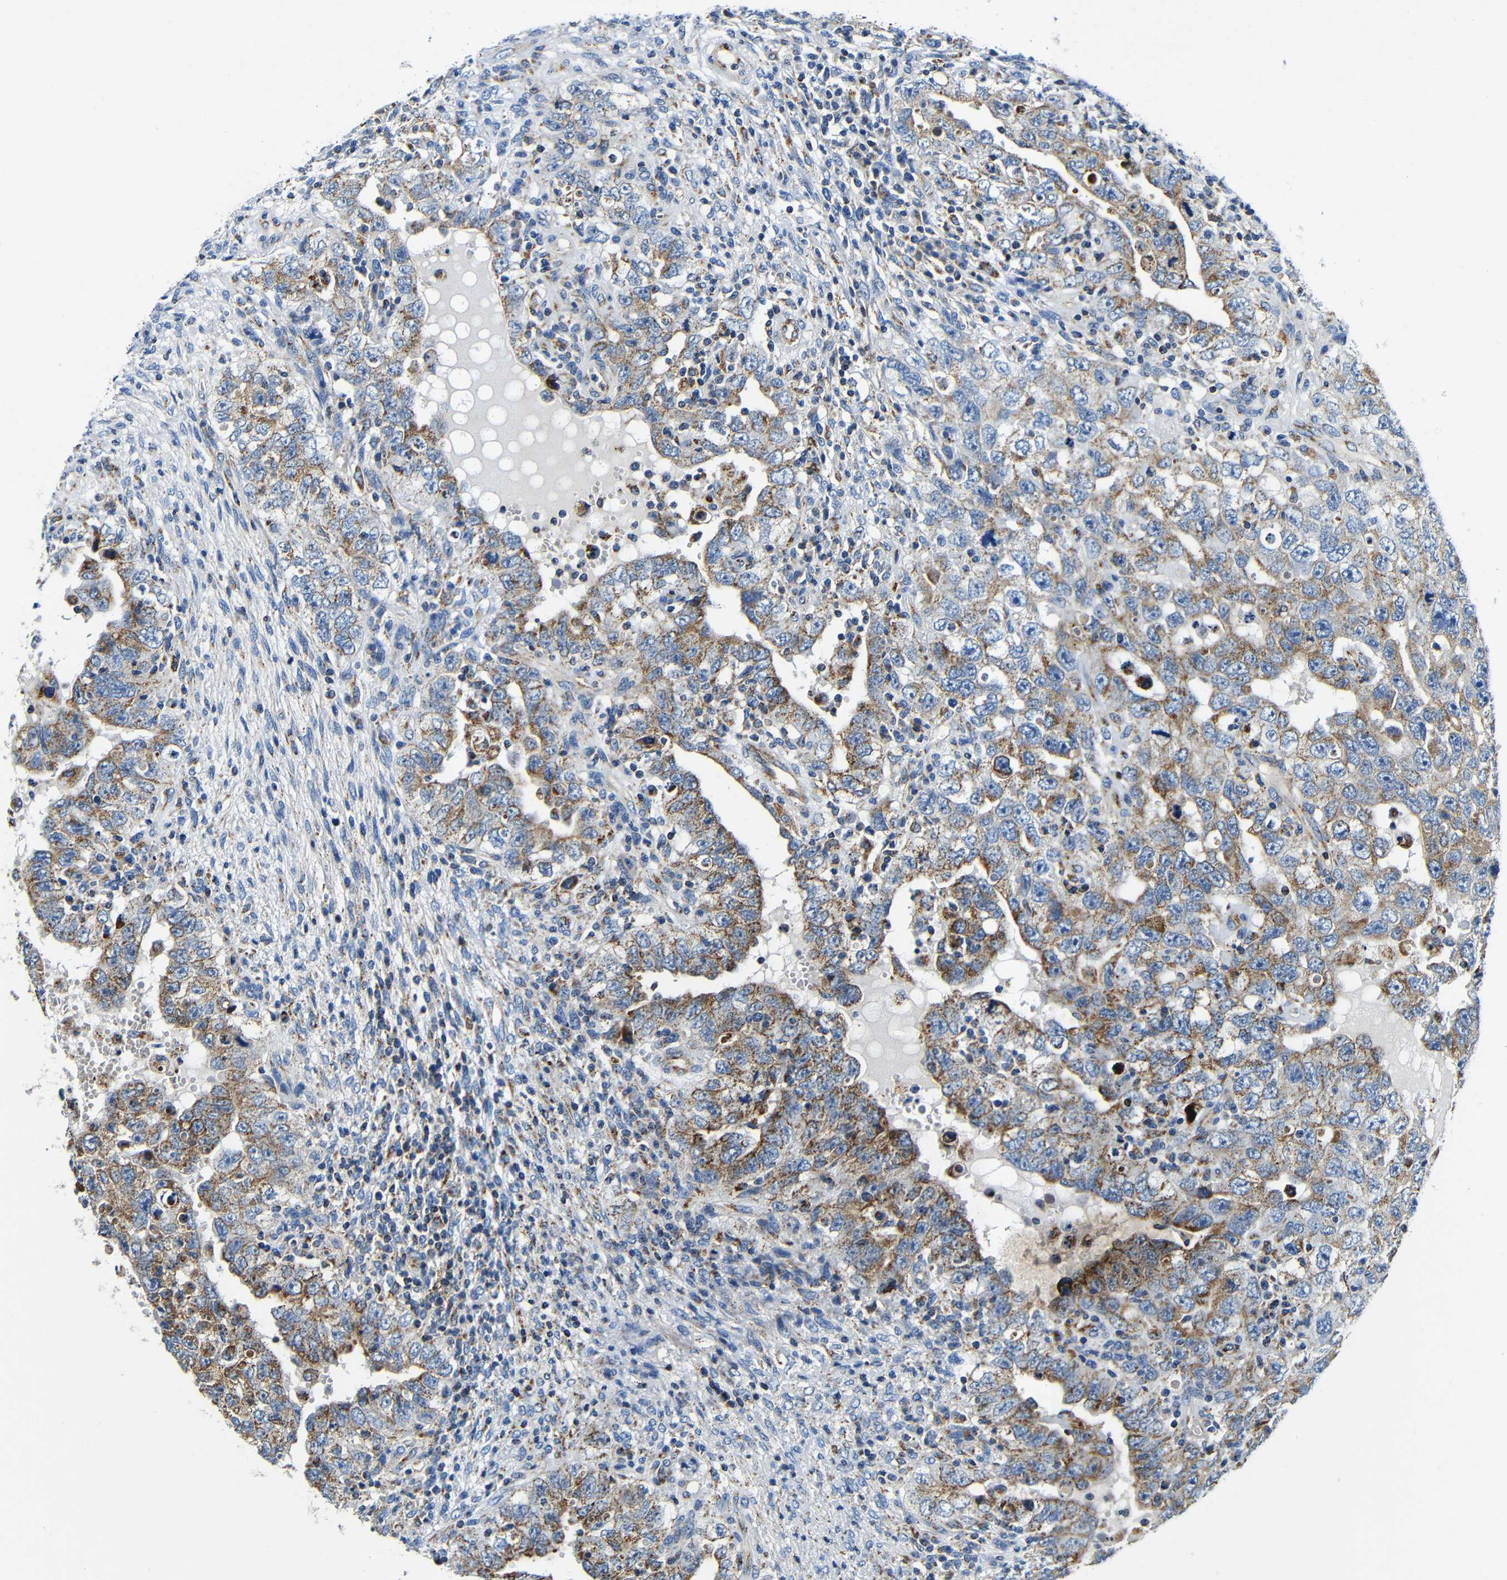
{"staining": {"intensity": "moderate", "quantity": "25%-75%", "location": "cytoplasmic/membranous"}, "tissue": "testis cancer", "cell_type": "Tumor cells", "image_type": "cancer", "snomed": [{"axis": "morphology", "description": "Carcinoma, Embryonal, NOS"}, {"axis": "topography", "description": "Testis"}], "caption": "Embryonal carcinoma (testis) stained with immunohistochemistry shows moderate cytoplasmic/membranous positivity in approximately 25%-75% of tumor cells.", "gene": "GALNT18", "patient": {"sex": "male", "age": 26}}